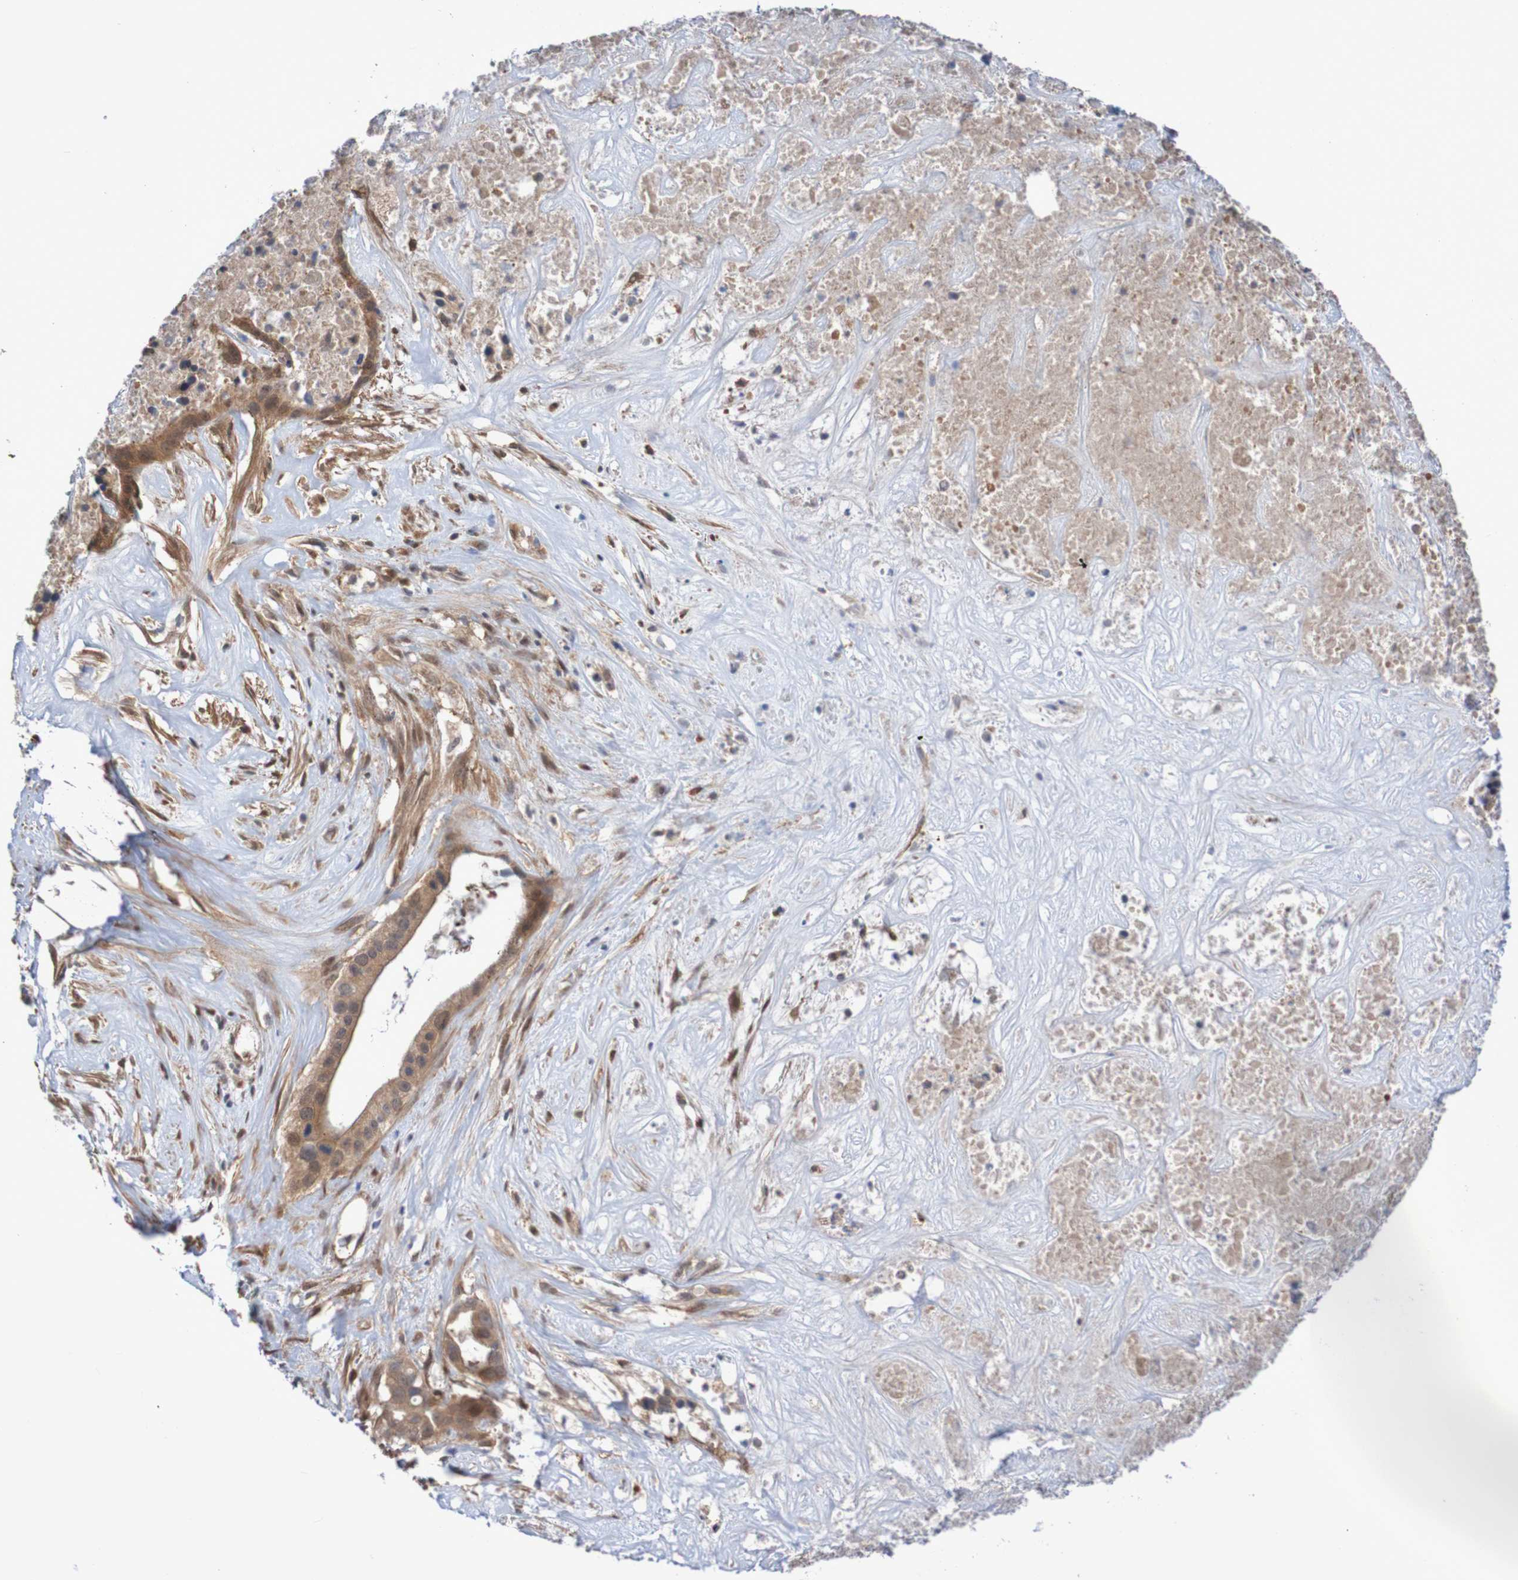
{"staining": {"intensity": "moderate", "quantity": ">75%", "location": "cytoplasmic/membranous"}, "tissue": "liver cancer", "cell_type": "Tumor cells", "image_type": "cancer", "snomed": [{"axis": "morphology", "description": "Cholangiocarcinoma"}, {"axis": "topography", "description": "Liver"}], "caption": "Liver cancer (cholangiocarcinoma) was stained to show a protein in brown. There is medium levels of moderate cytoplasmic/membranous staining in approximately >75% of tumor cells. Using DAB (brown) and hematoxylin (blue) stains, captured at high magnification using brightfield microscopy.", "gene": "PHPT1", "patient": {"sex": "female", "age": 65}}